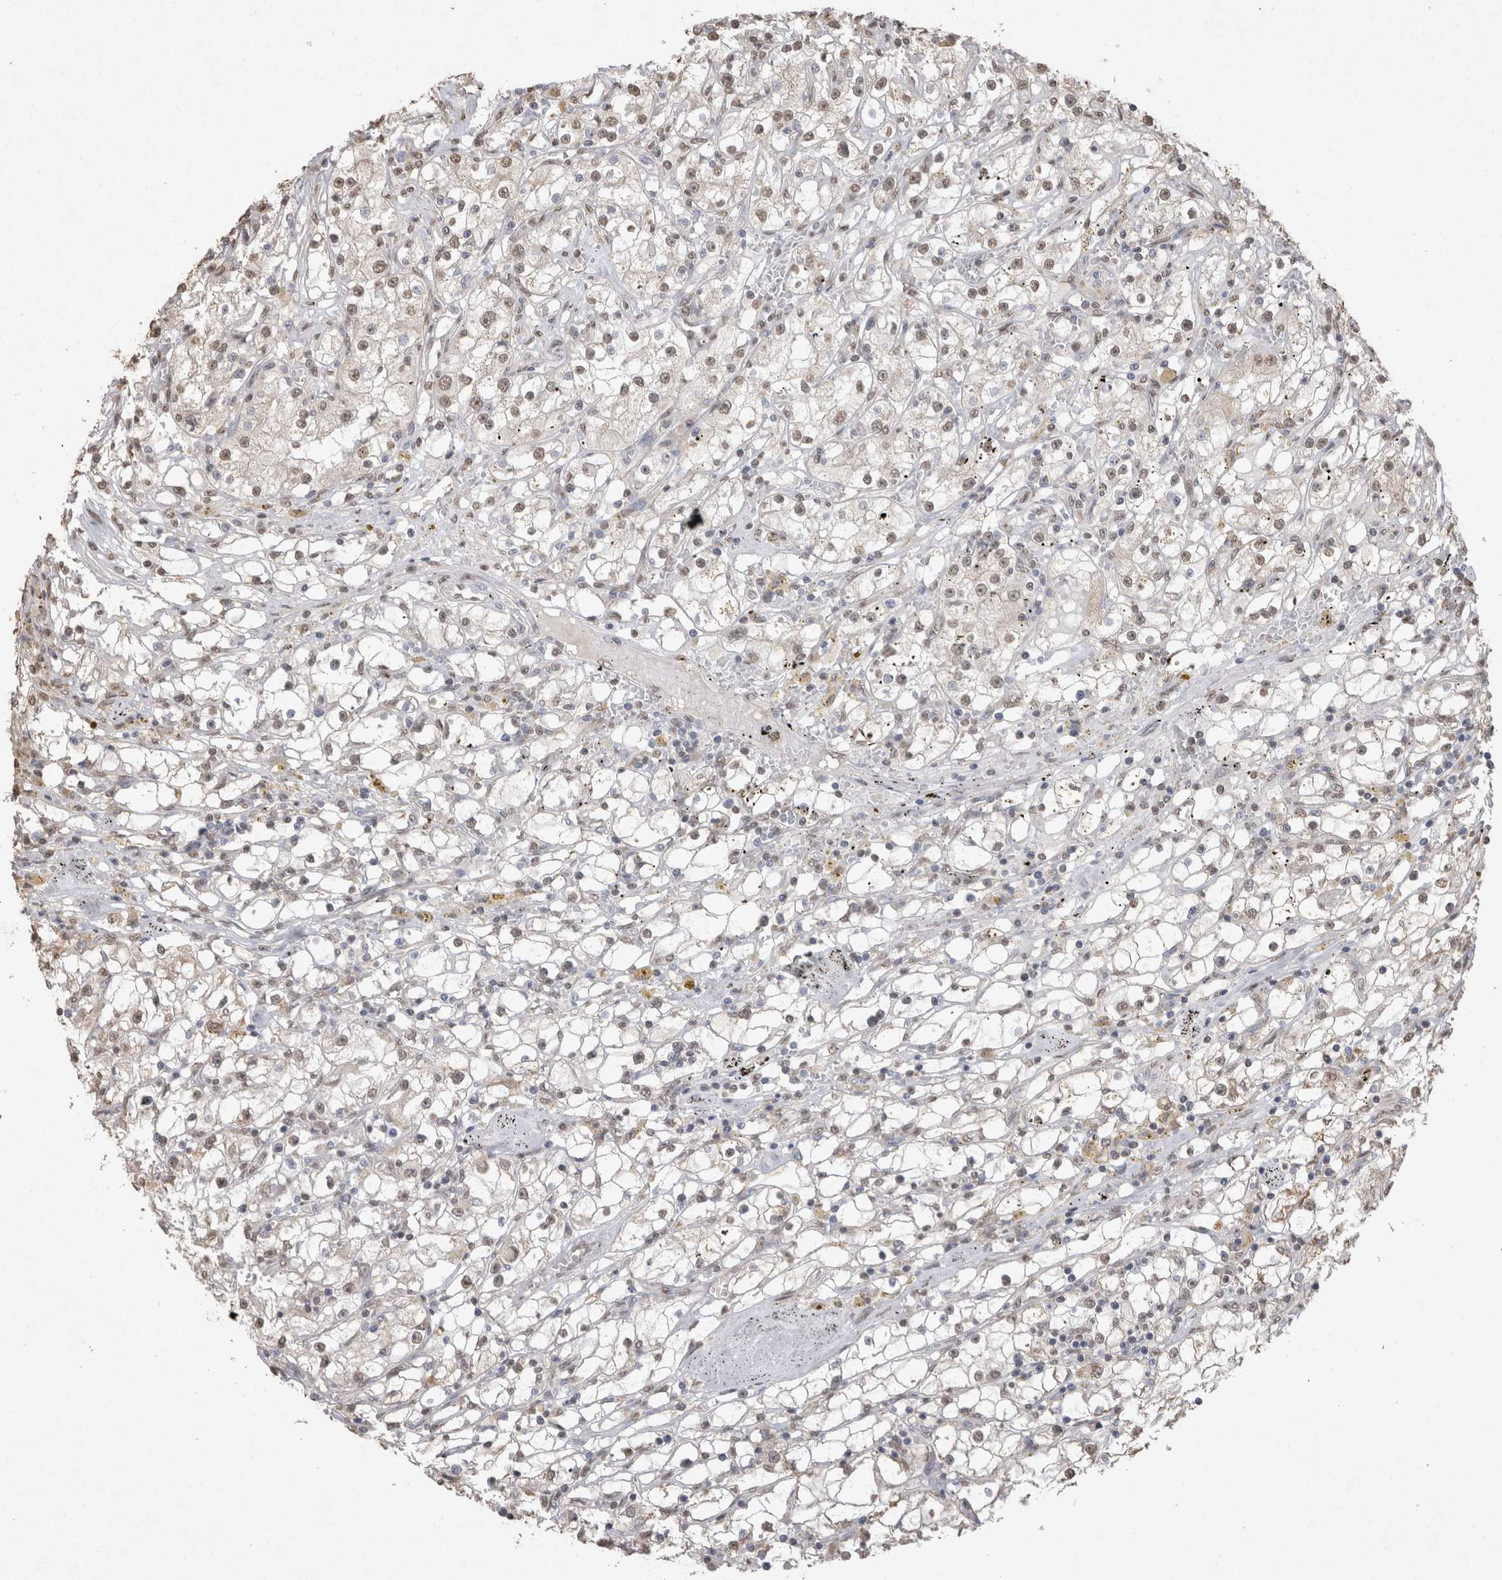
{"staining": {"intensity": "weak", "quantity": "<25%", "location": "nuclear"}, "tissue": "renal cancer", "cell_type": "Tumor cells", "image_type": "cancer", "snomed": [{"axis": "morphology", "description": "Adenocarcinoma, NOS"}, {"axis": "topography", "description": "Kidney"}], "caption": "Renal cancer stained for a protein using IHC shows no positivity tumor cells.", "gene": "MLX", "patient": {"sex": "male", "age": 56}}